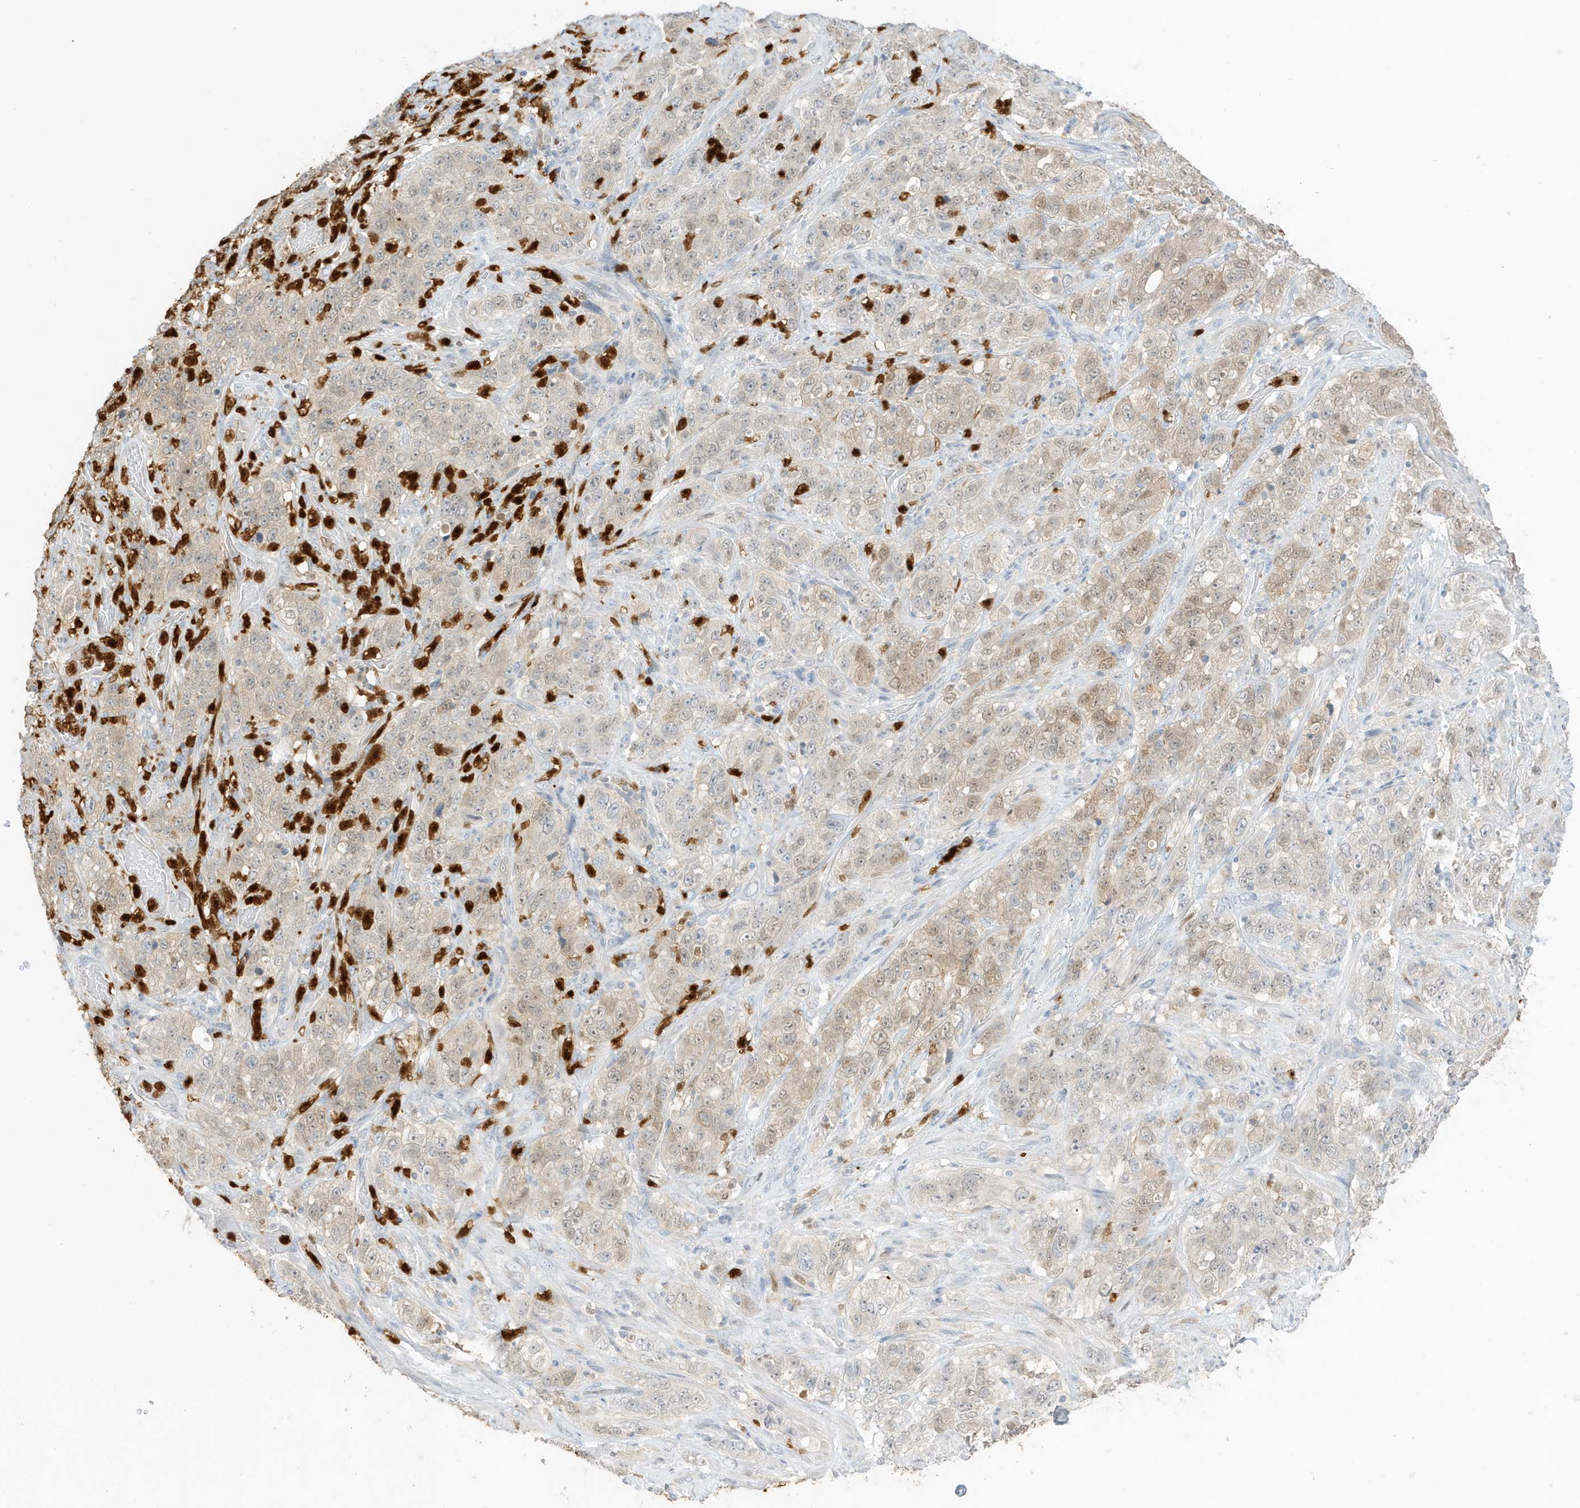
{"staining": {"intensity": "weak", "quantity": "<25%", "location": "cytoplasmic/membranous,nuclear"}, "tissue": "stomach cancer", "cell_type": "Tumor cells", "image_type": "cancer", "snomed": [{"axis": "morphology", "description": "Adenocarcinoma, NOS"}, {"axis": "topography", "description": "Stomach"}], "caption": "This is a photomicrograph of IHC staining of stomach cancer (adenocarcinoma), which shows no expression in tumor cells.", "gene": "GCA", "patient": {"sex": "male", "age": 48}}